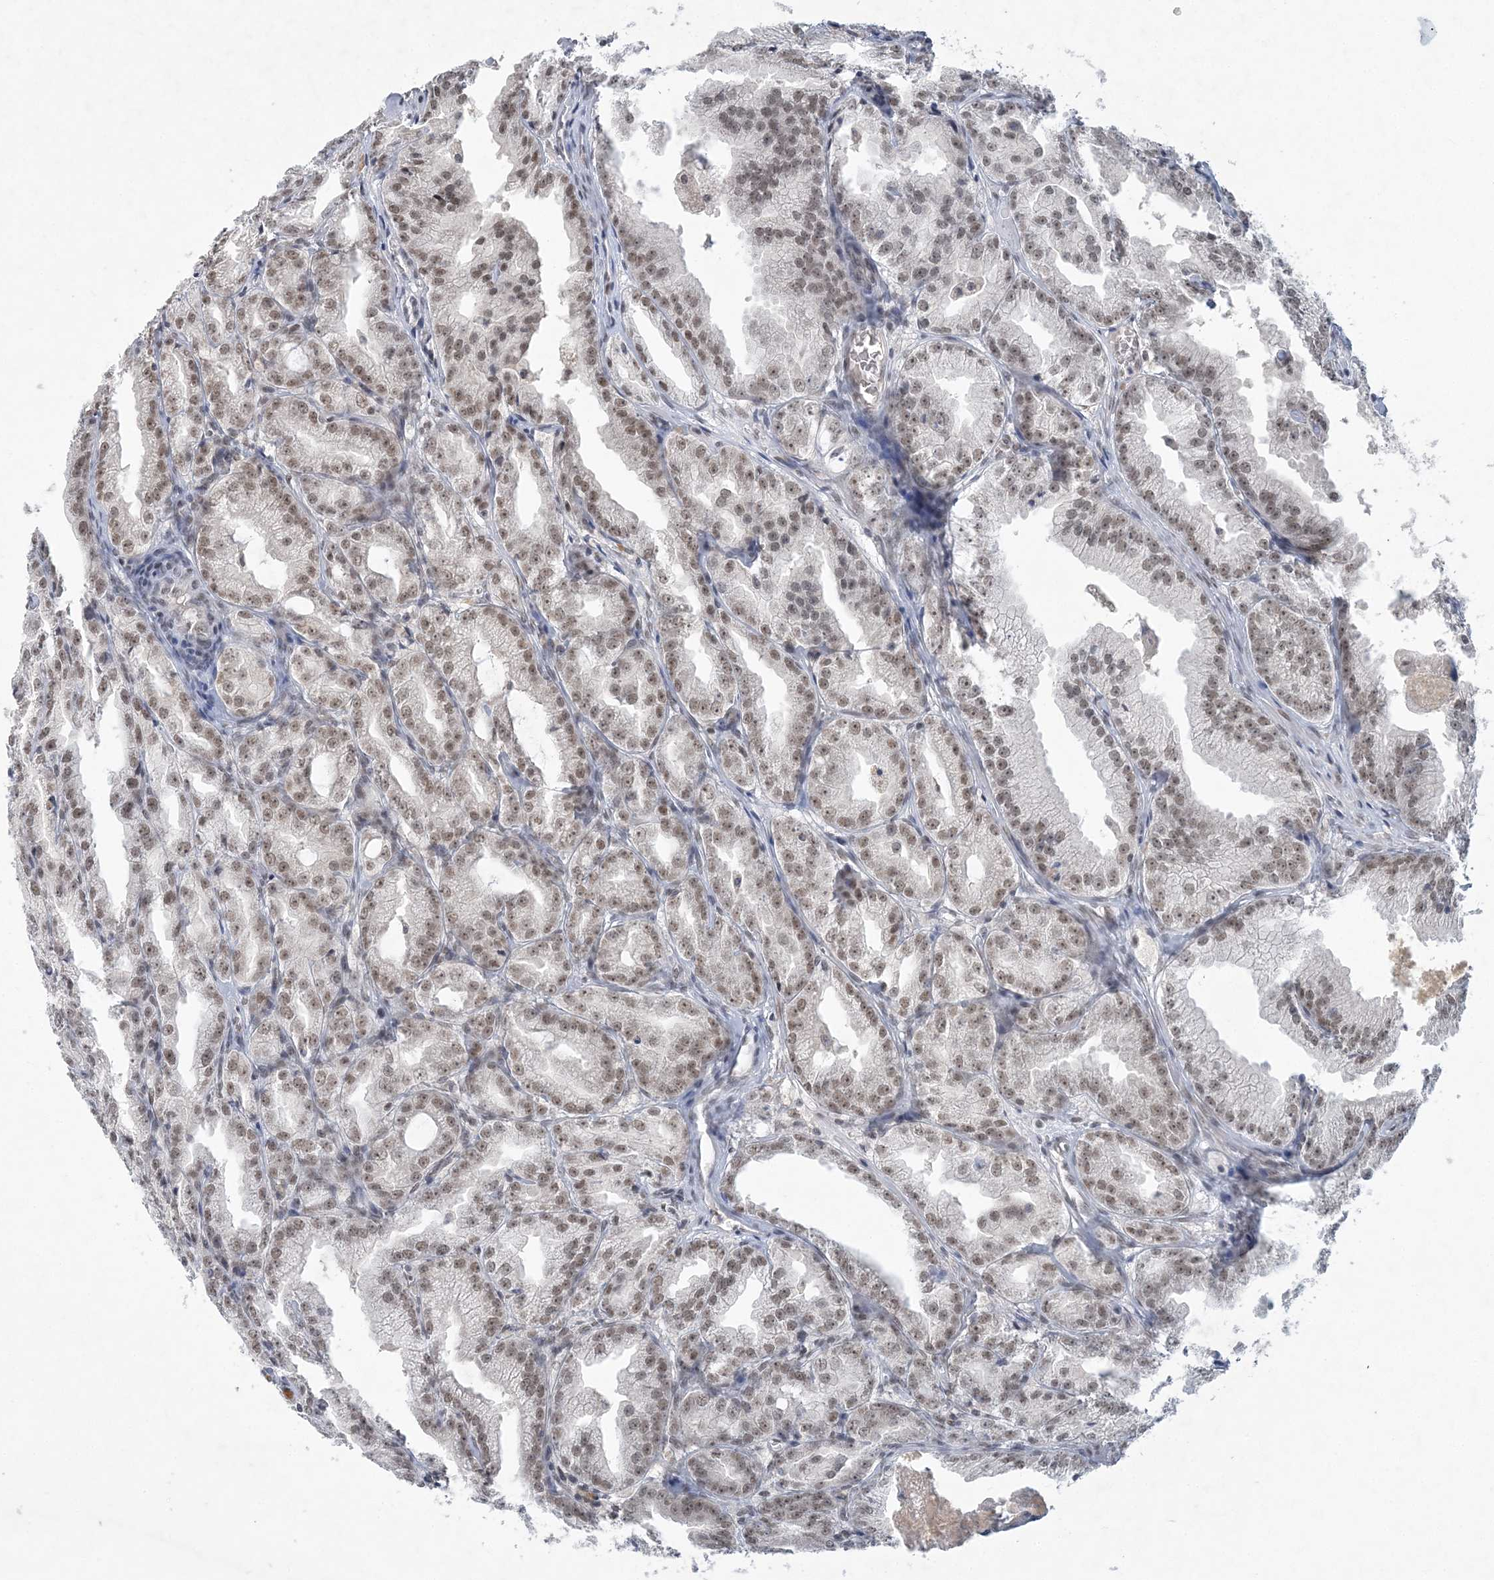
{"staining": {"intensity": "moderate", "quantity": ">75%", "location": "nuclear"}, "tissue": "prostate cancer", "cell_type": "Tumor cells", "image_type": "cancer", "snomed": [{"axis": "morphology", "description": "Adenocarcinoma, High grade"}, {"axis": "topography", "description": "Prostate"}], "caption": "Immunohistochemical staining of human high-grade adenocarcinoma (prostate) displays medium levels of moderate nuclear positivity in about >75% of tumor cells.", "gene": "KMT2D", "patient": {"sex": "male", "age": 61}}